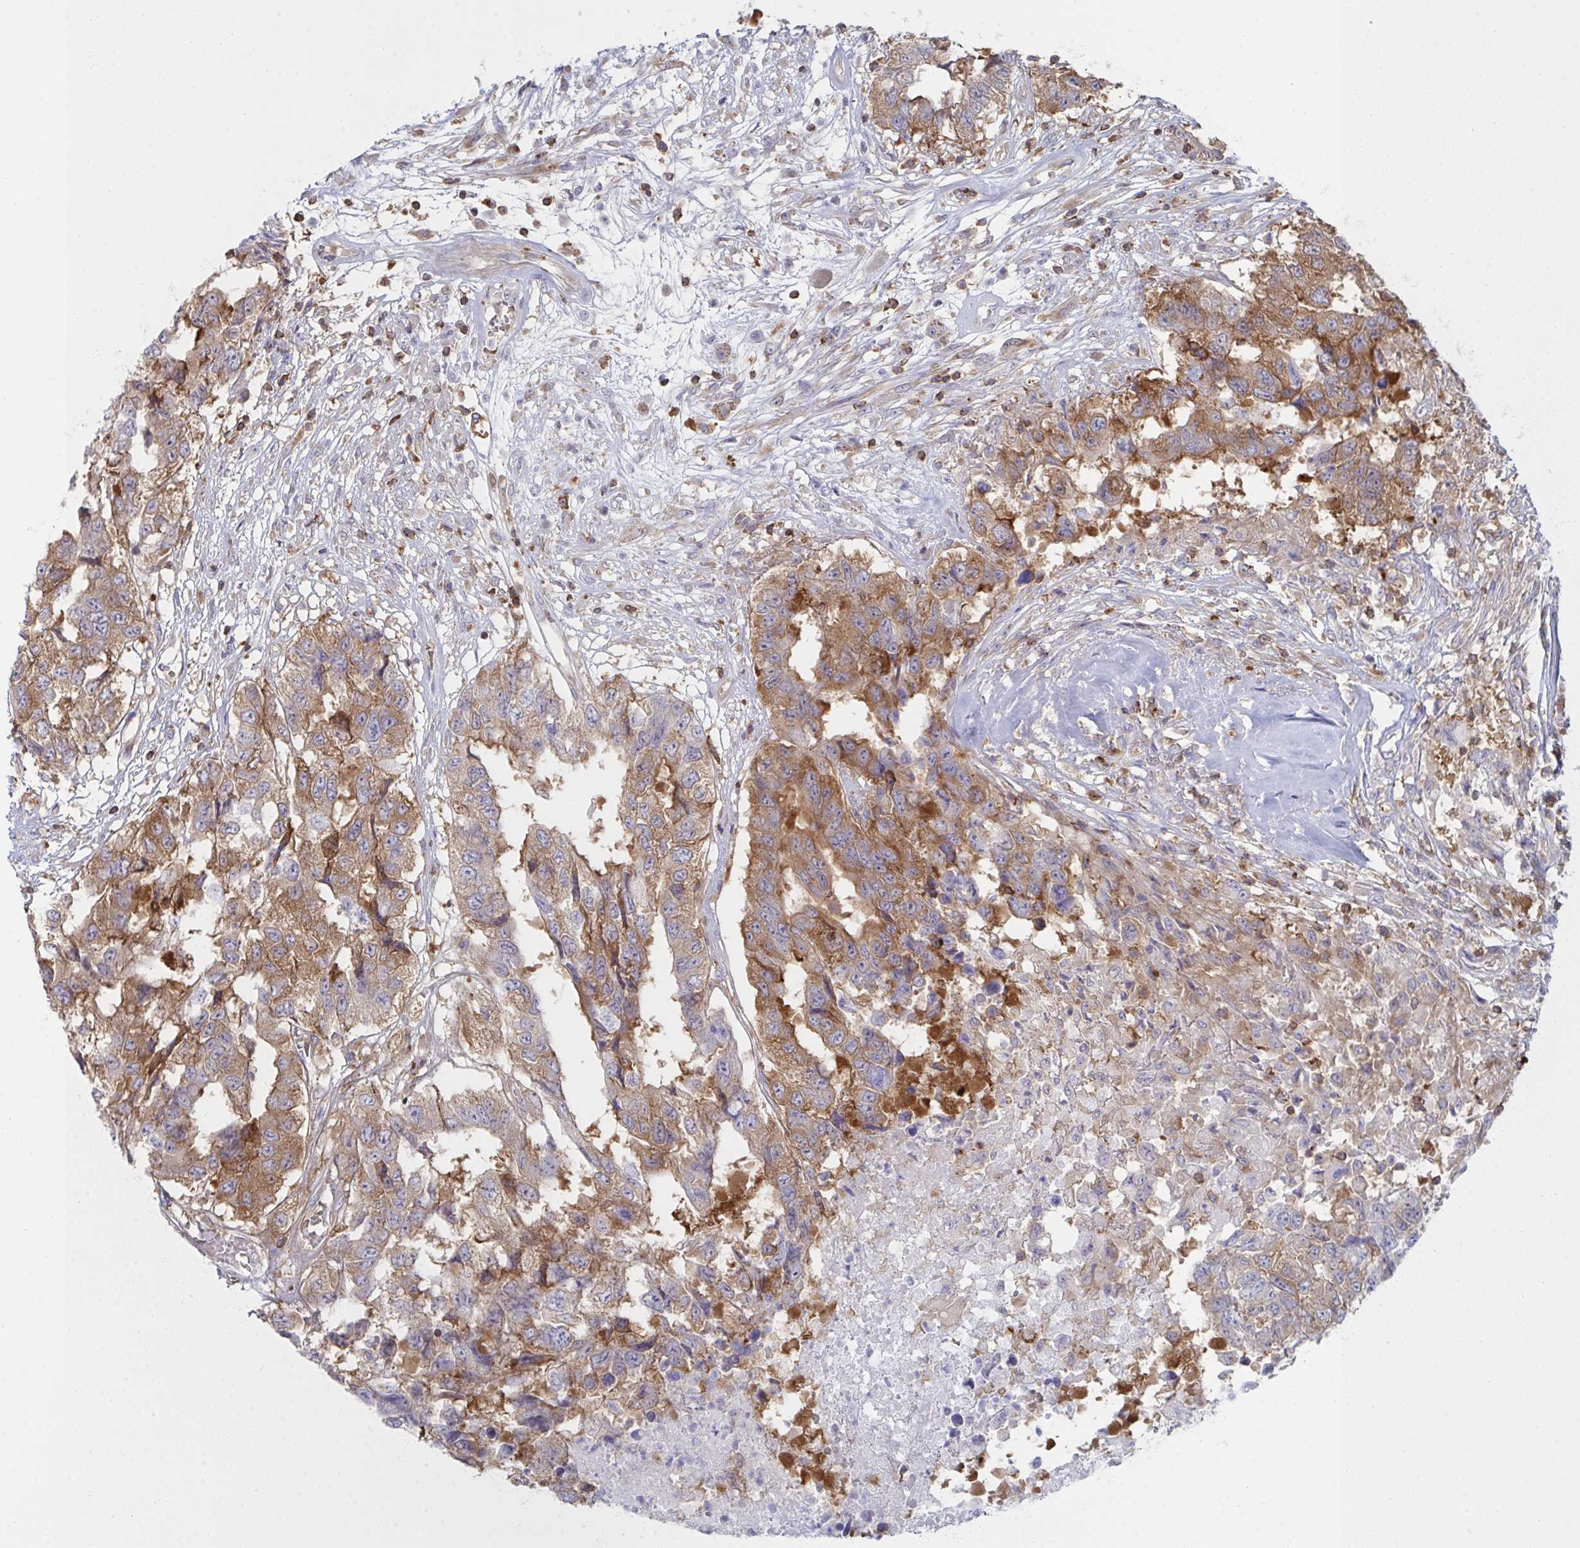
{"staining": {"intensity": "moderate", "quantity": ">75%", "location": "cytoplasmic/membranous"}, "tissue": "testis cancer", "cell_type": "Tumor cells", "image_type": "cancer", "snomed": [{"axis": "morphology", "description": "Carcinoma, Embryonal, NOS"}, {"axis": "topography", "description": "Testis"}], "caption": "Protein expression analysis of embryonal carcinoma (testis) reveals moderate cytoplasmic/membranous staining in about >75% of tumor cells.", "gene": "WNK1", "patient": {"sex": "male", "age": 83}}